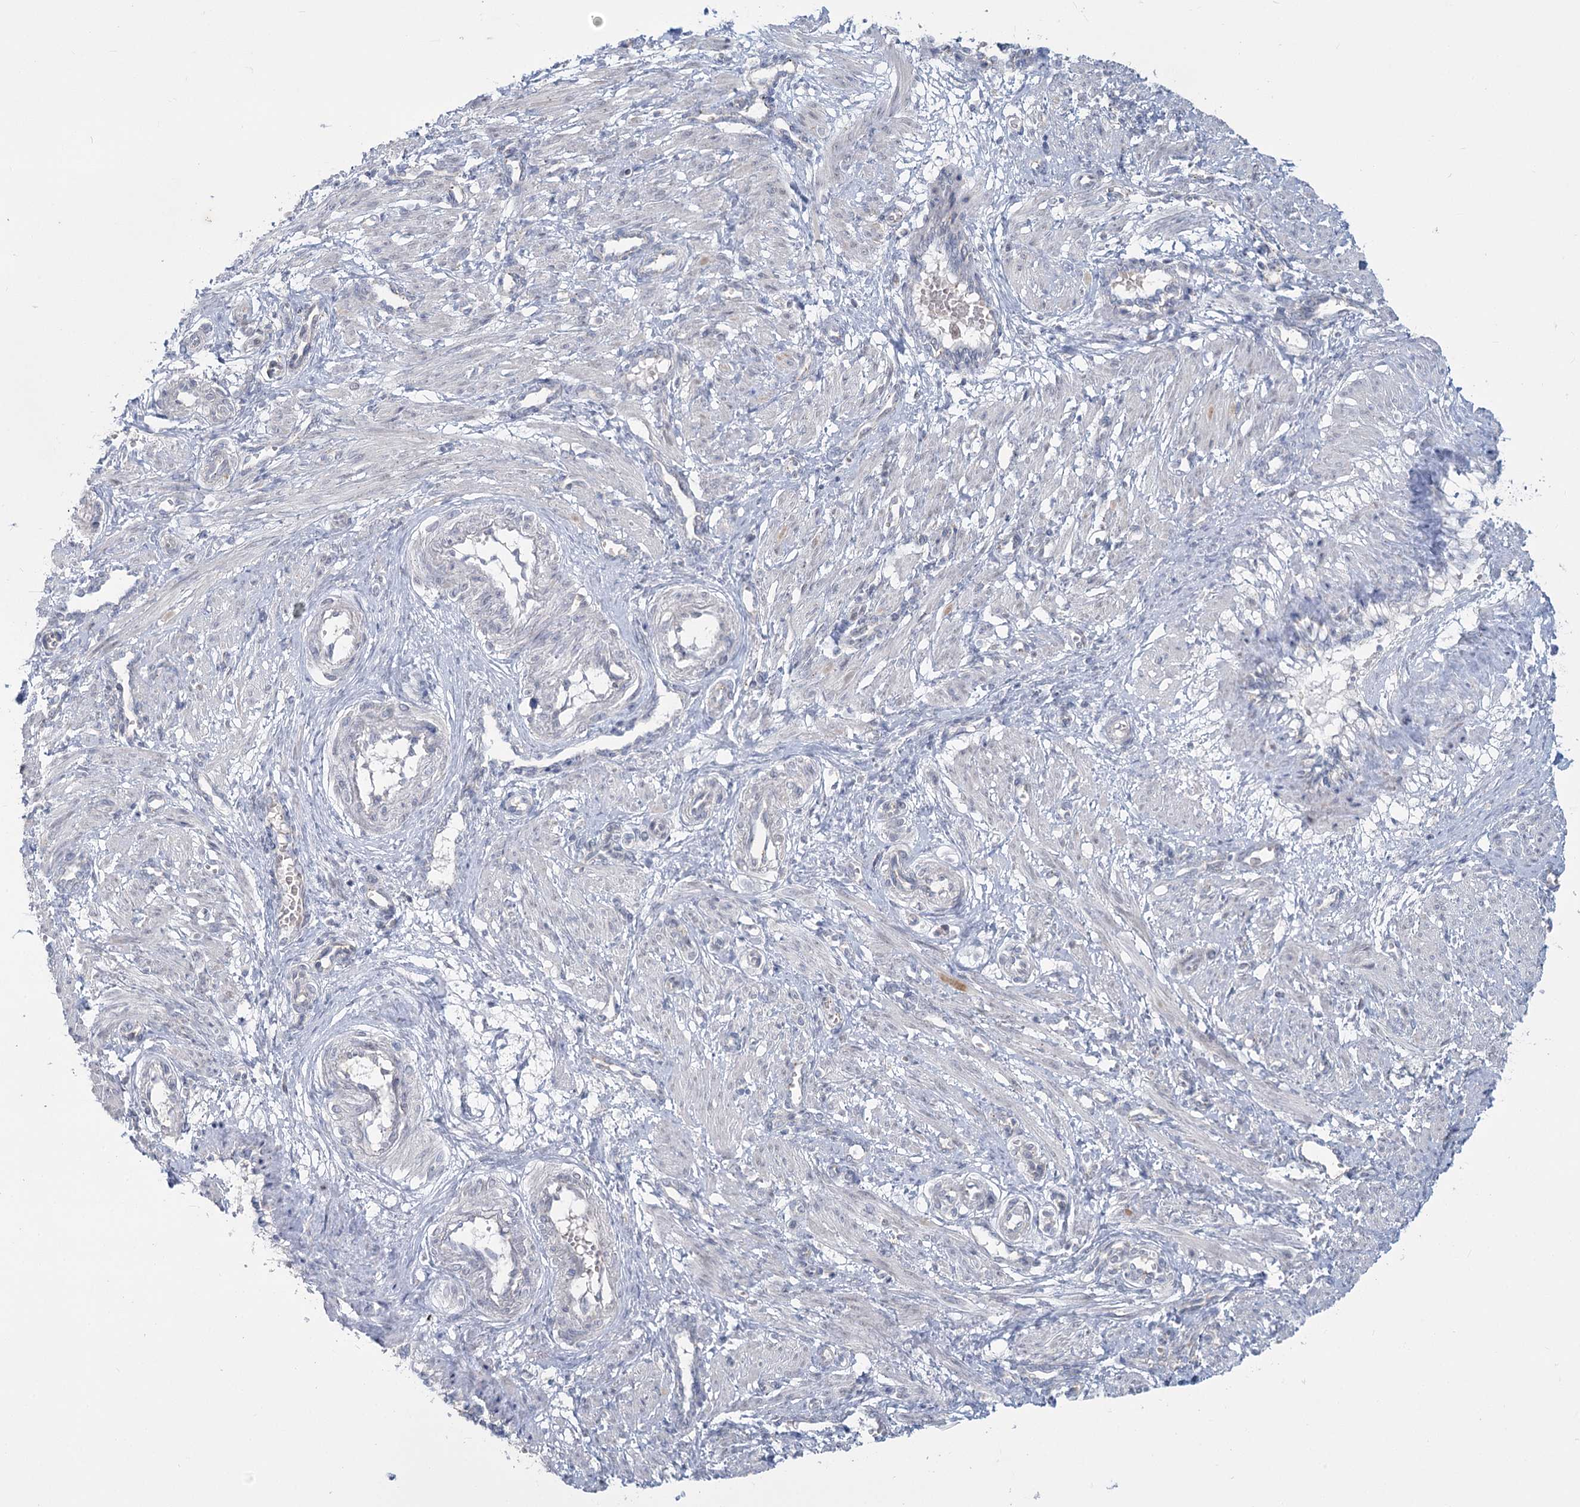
{"staining": {"intensity": "negative", "quantity": "none", "location": "none"}, "tissue": "smooth muscle", "cell_type": "Smooth muscle cells", "image_type": "normal", "snomed": [{"axis": "morphology", "description": "Normal tissue, NOS"}, {"axis": "topography", "description": "Endometrium"}], "caption": "DAB (3,3'-diaminobenzidine) immunohistochemical staining of unremarkable smooth muscle reveals no significant staining in smooth muscle cells. (Brightfield microscopy of DAB (3,3'-diaminobenzidine) immunohistochemistry (IHC) at high magnification).", "gene": "MTG1", "patient": {"sex": "female", "age": 33}}